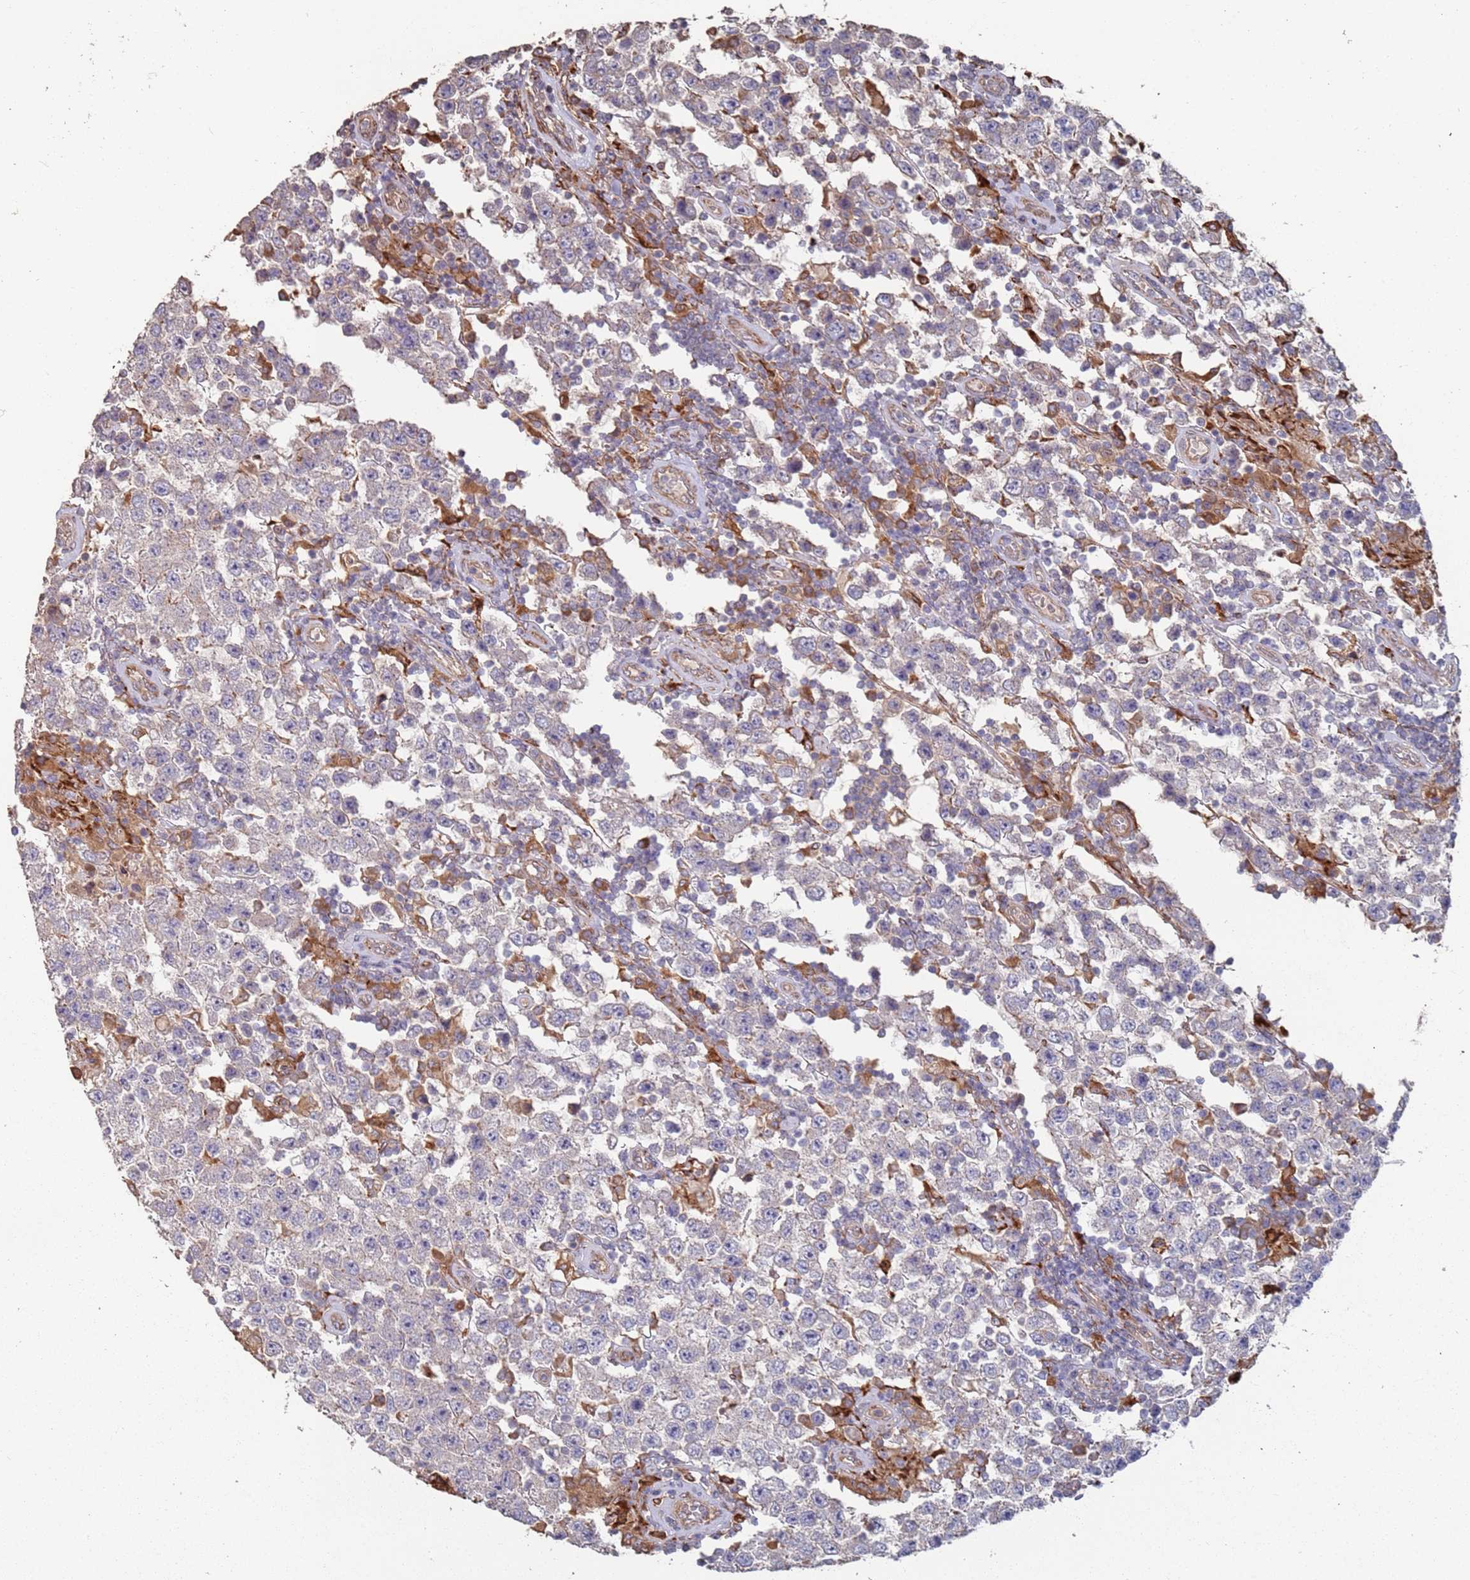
{"staining": {"intensity": "negative", "quantity": "none", "location": "none"}, "tissue": "testis cancer", "cell_type": "Tumor cells", "image_type": "cancer", "snomed": [{"axis": "morphology", "description": "Normal tissue, NOS"}, {"axis": "morphology", "description": "Urothelial carcinoma, High grade"}, {"axis": "morphology", "description": "Seminoma, NOS"}, {"axis": "morphology", "description": "Carcinoma, Embryonal, NOS"}, {"axis": "topography", "description": "Urinary bladder"}, {"axis": "topography", "description": "Testis"}], "caption": "There is no significant expression in tumor cells of testis cancer.", "gene": "LACC1", "patient": {"sex": "male", "age": 41}}